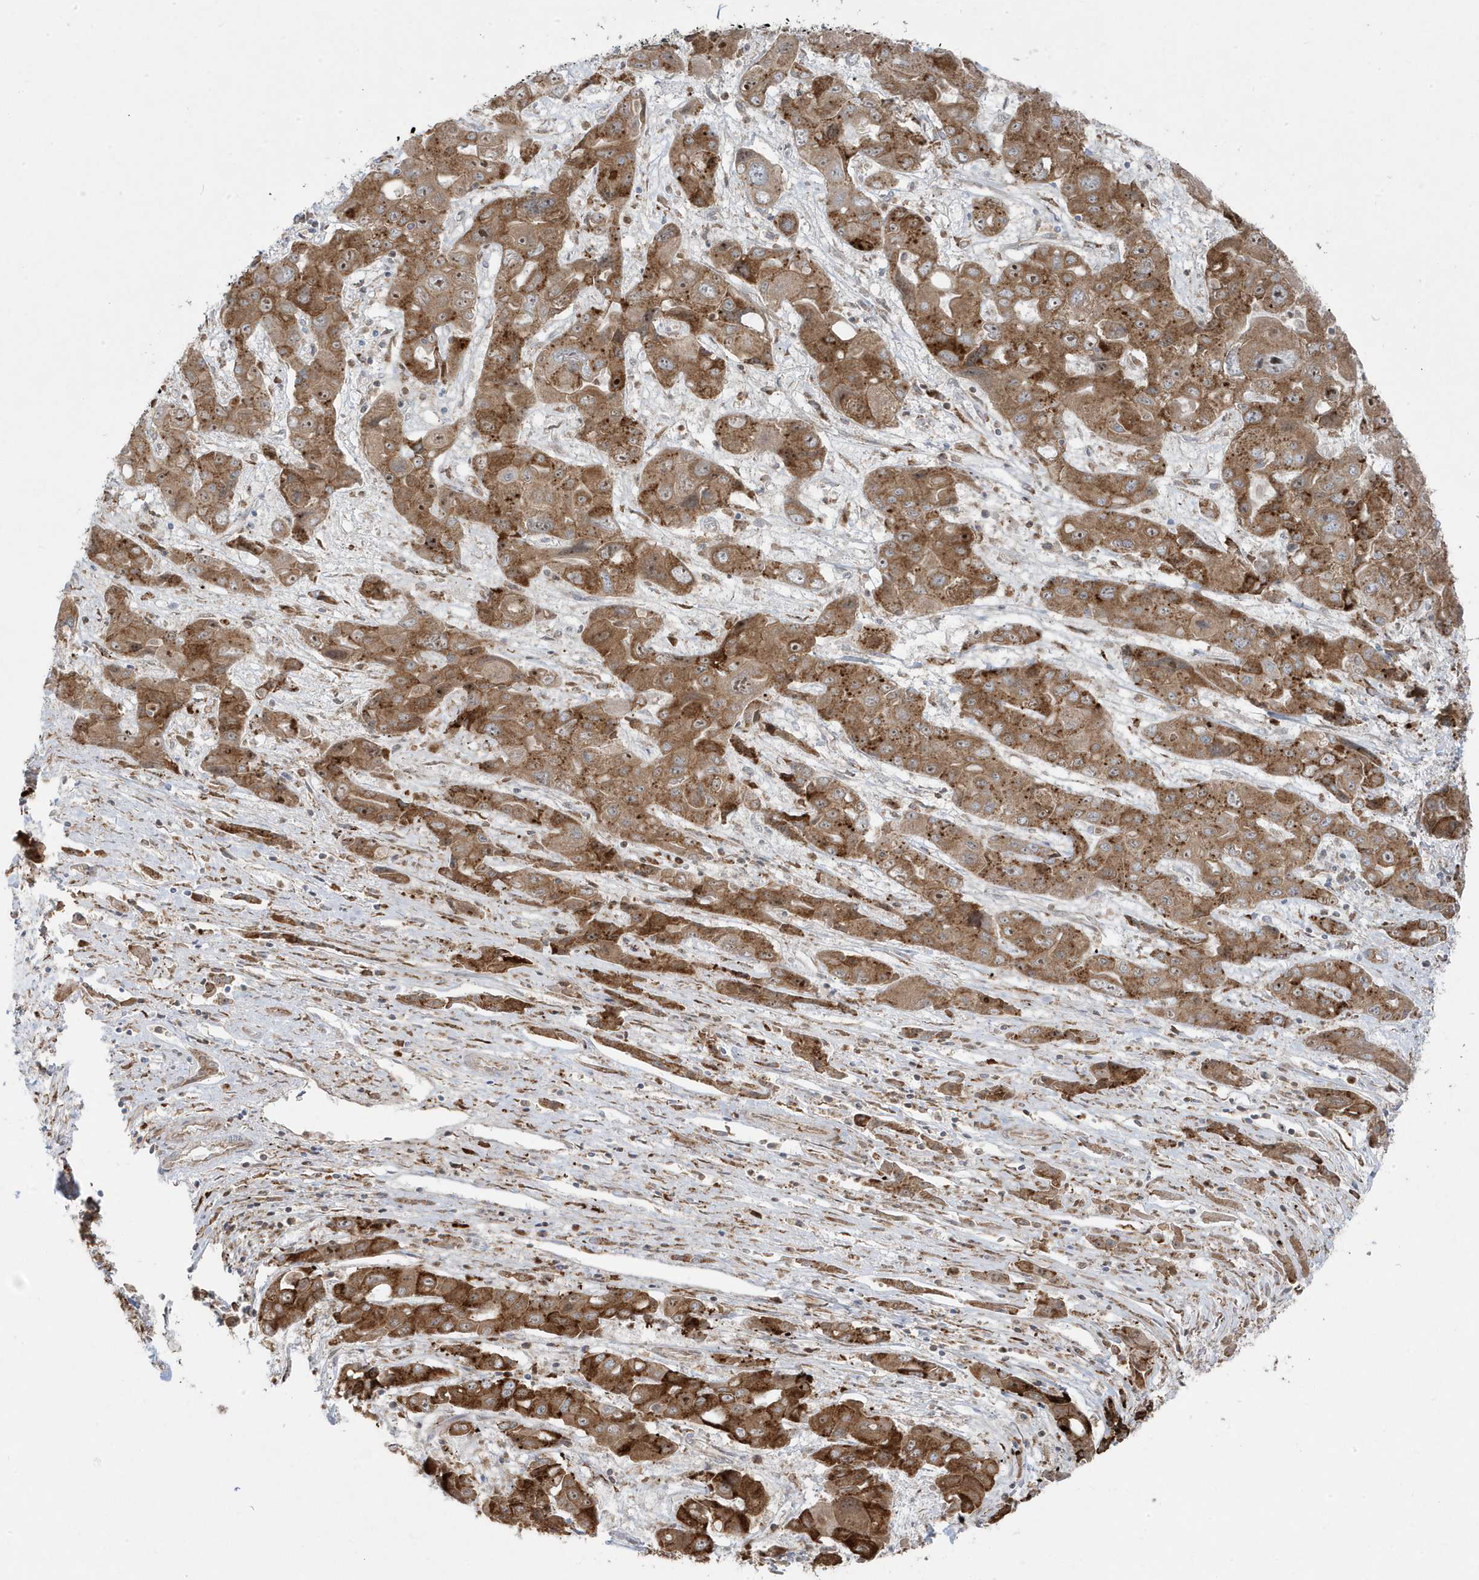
{"staining": {"intensity": "moderate", "quantity": ">75%", "location": "cytoplasmic/membranous,nuclear"}, "tissue": "liver cancer", "cell_type": "Tumor cells", "image_type": "cancer", "snomed": [{"axis": "morphology", "description": "Cholangiocarcinoma"}, {"axis": "topography", "description": "Liver"}], "caption": "DAB immunohistochemical staining of human liver cholangiocarcinoma reveals moderate cytoplasmic/membranous and nuclear protein positivity in about >75% of tumor cells.", "gene": "ZNF654", "patient": {"sex": "male", "age": 67}}